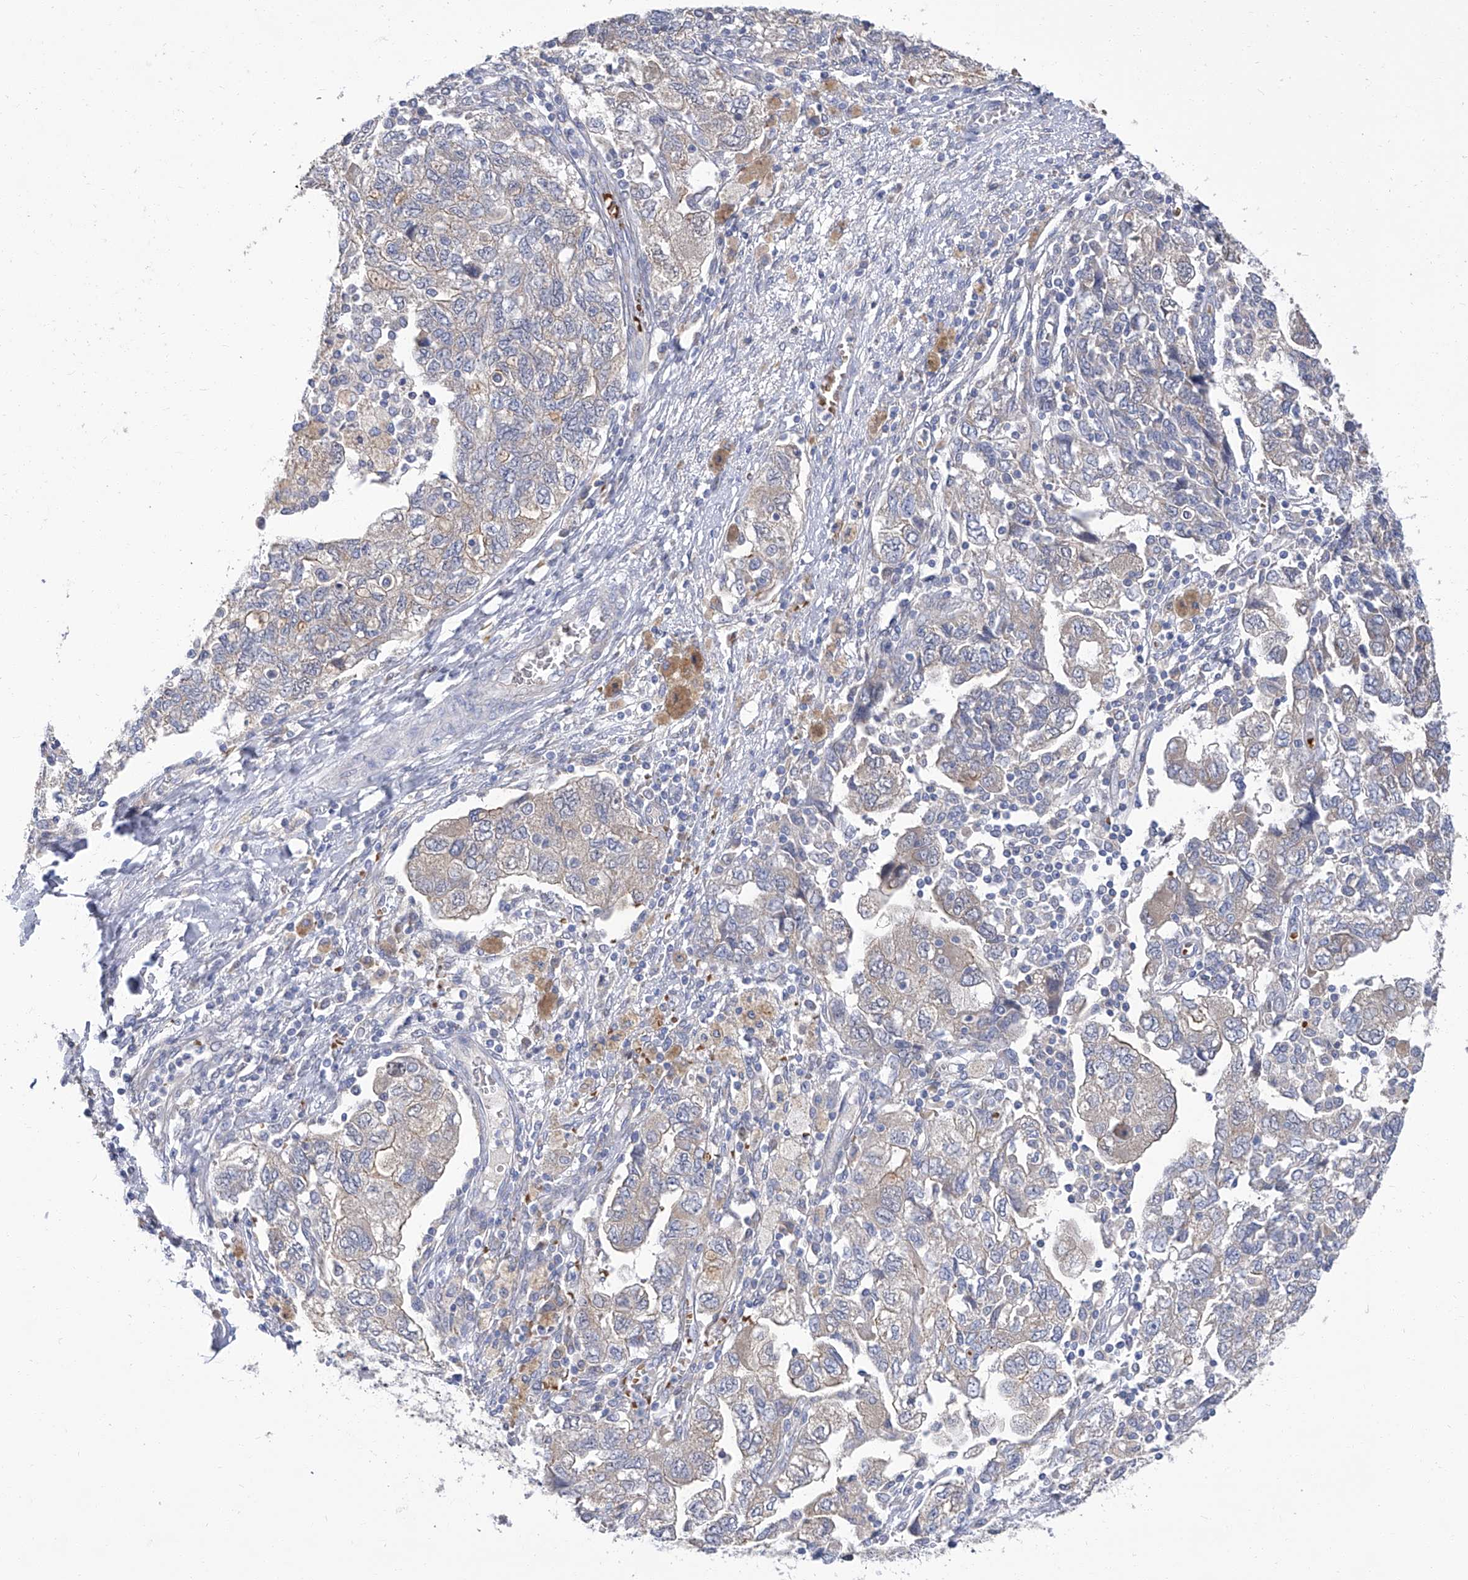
{"staining": {"intensity": "negative", "quantity": "none", "location": "none"}, "tissue": "ovarian cancer", "cell_type": "Tumor cells", "image_type": "cancer", "snomed": [{"axis": "morphology", "description": "Carcinoma, NOS"}, {"axis": "morphology", "description": "Cystadenocarcinoma, serous, NOS"}, {"axis": "topography", "description": "Ovary"}], "caption": "An image of human carcinoma (ovarian) is negative for staining in tumor cells. (IHC, brightfield microscopy, high magnification).", "gene": "PARD3", "patient": {"sex": "female", "age": 69}}